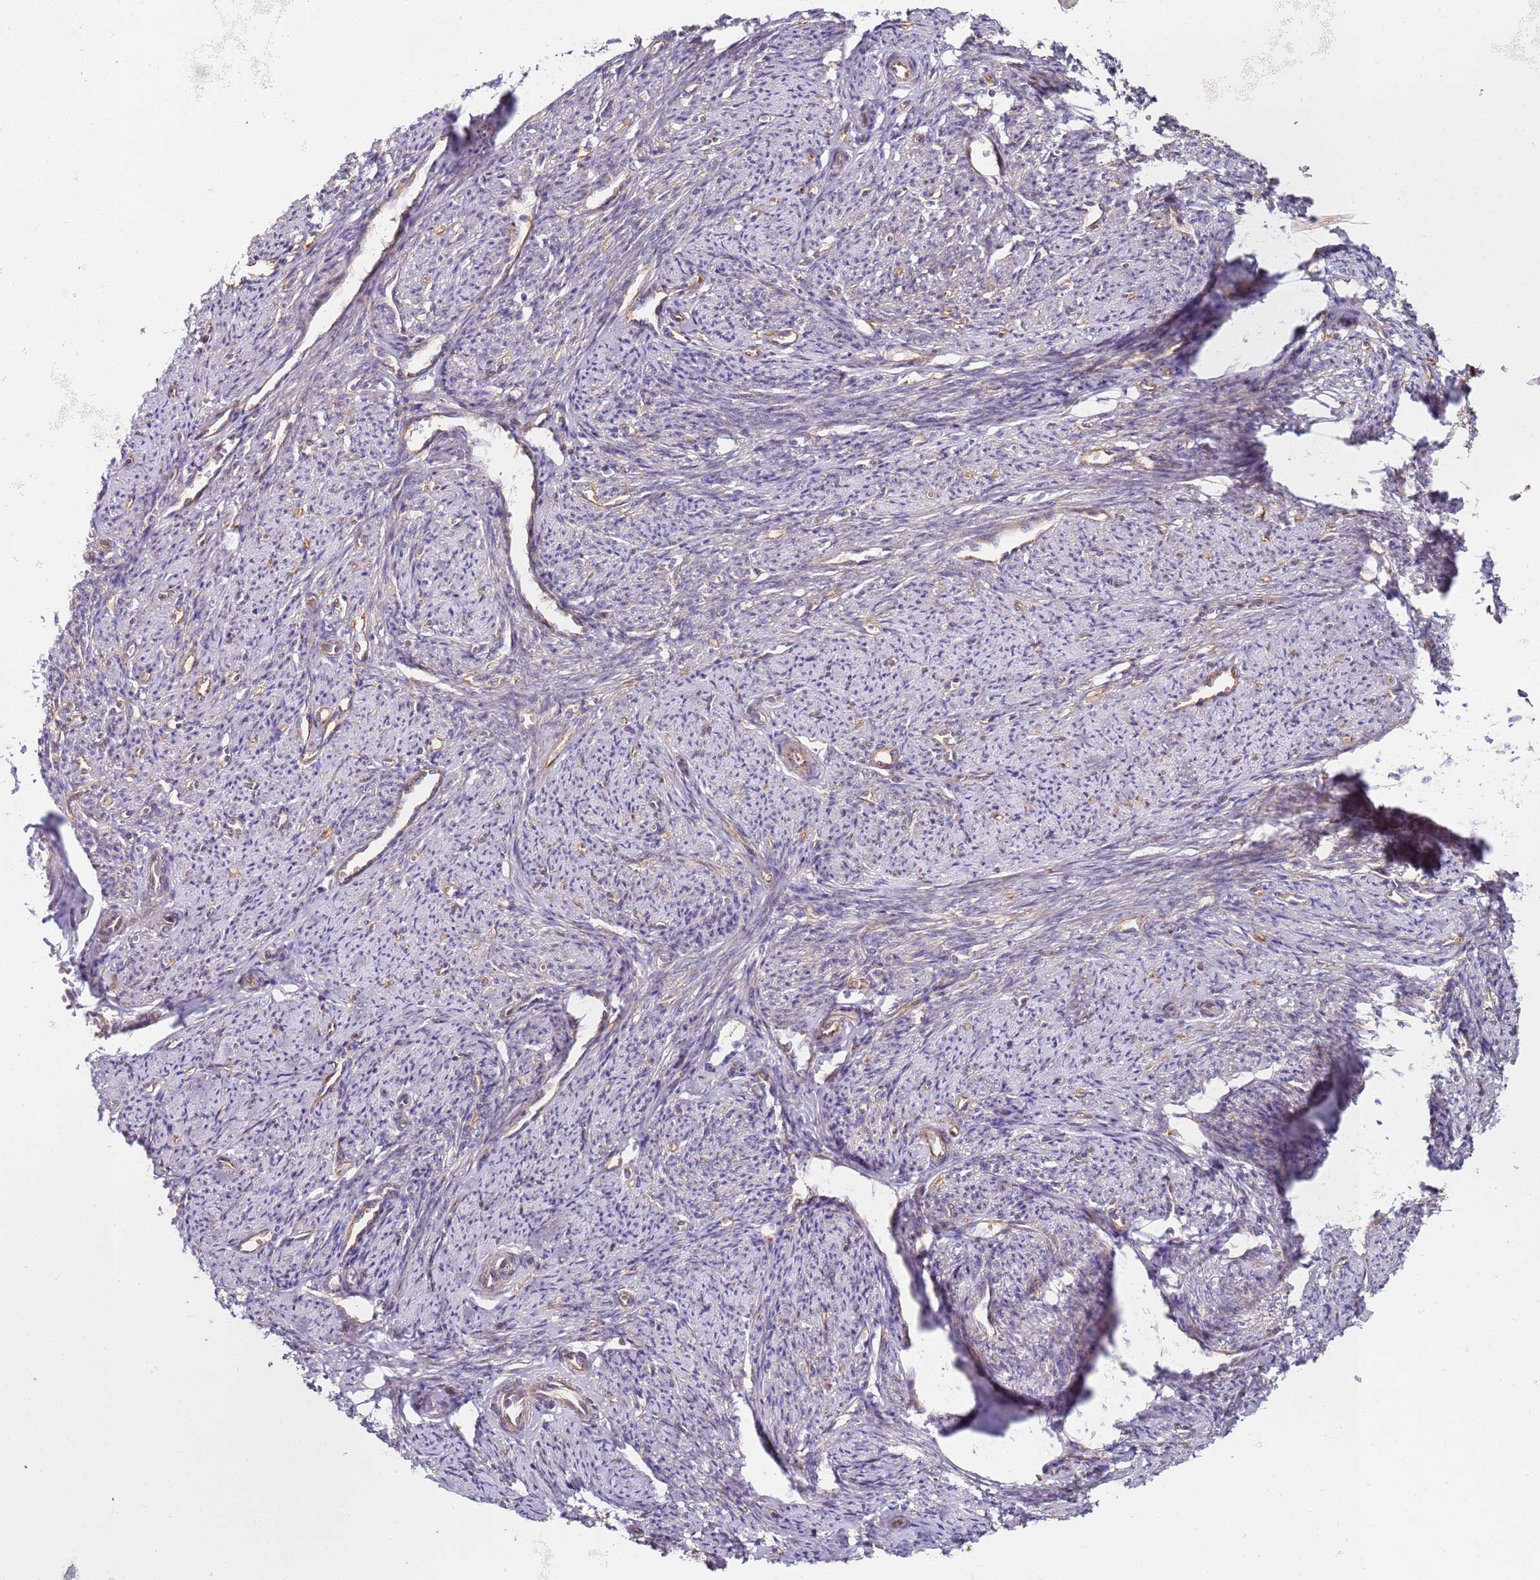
{"staining": {"intensity": "weak", "quantity": "25%-75%", "location": "cytoplasmic/membranous"}, "tissue": "smooth muscle", "cell_type": "Smooth muscle cells", "image_type": "normal", "snomed": [{"axis": "morphology", "description": "Normal tissue, NOS"}, {"axis": "topography", "description": "Smooth muscle"}, {"axis": "topography", "description": "Uterus"}], "caption": "Protein staining by IHC reveals weak cytoplasmic/membranous positivity in approximately 25%-75% of smooth muscle cells in normal smooth muscle. (Stains: DAB in brown, nuclei in blue, Microscopy: brightfield microscopy at high magnification).", "gene": "RPS3A", "patient": {"sex": "female", "age": 59}}